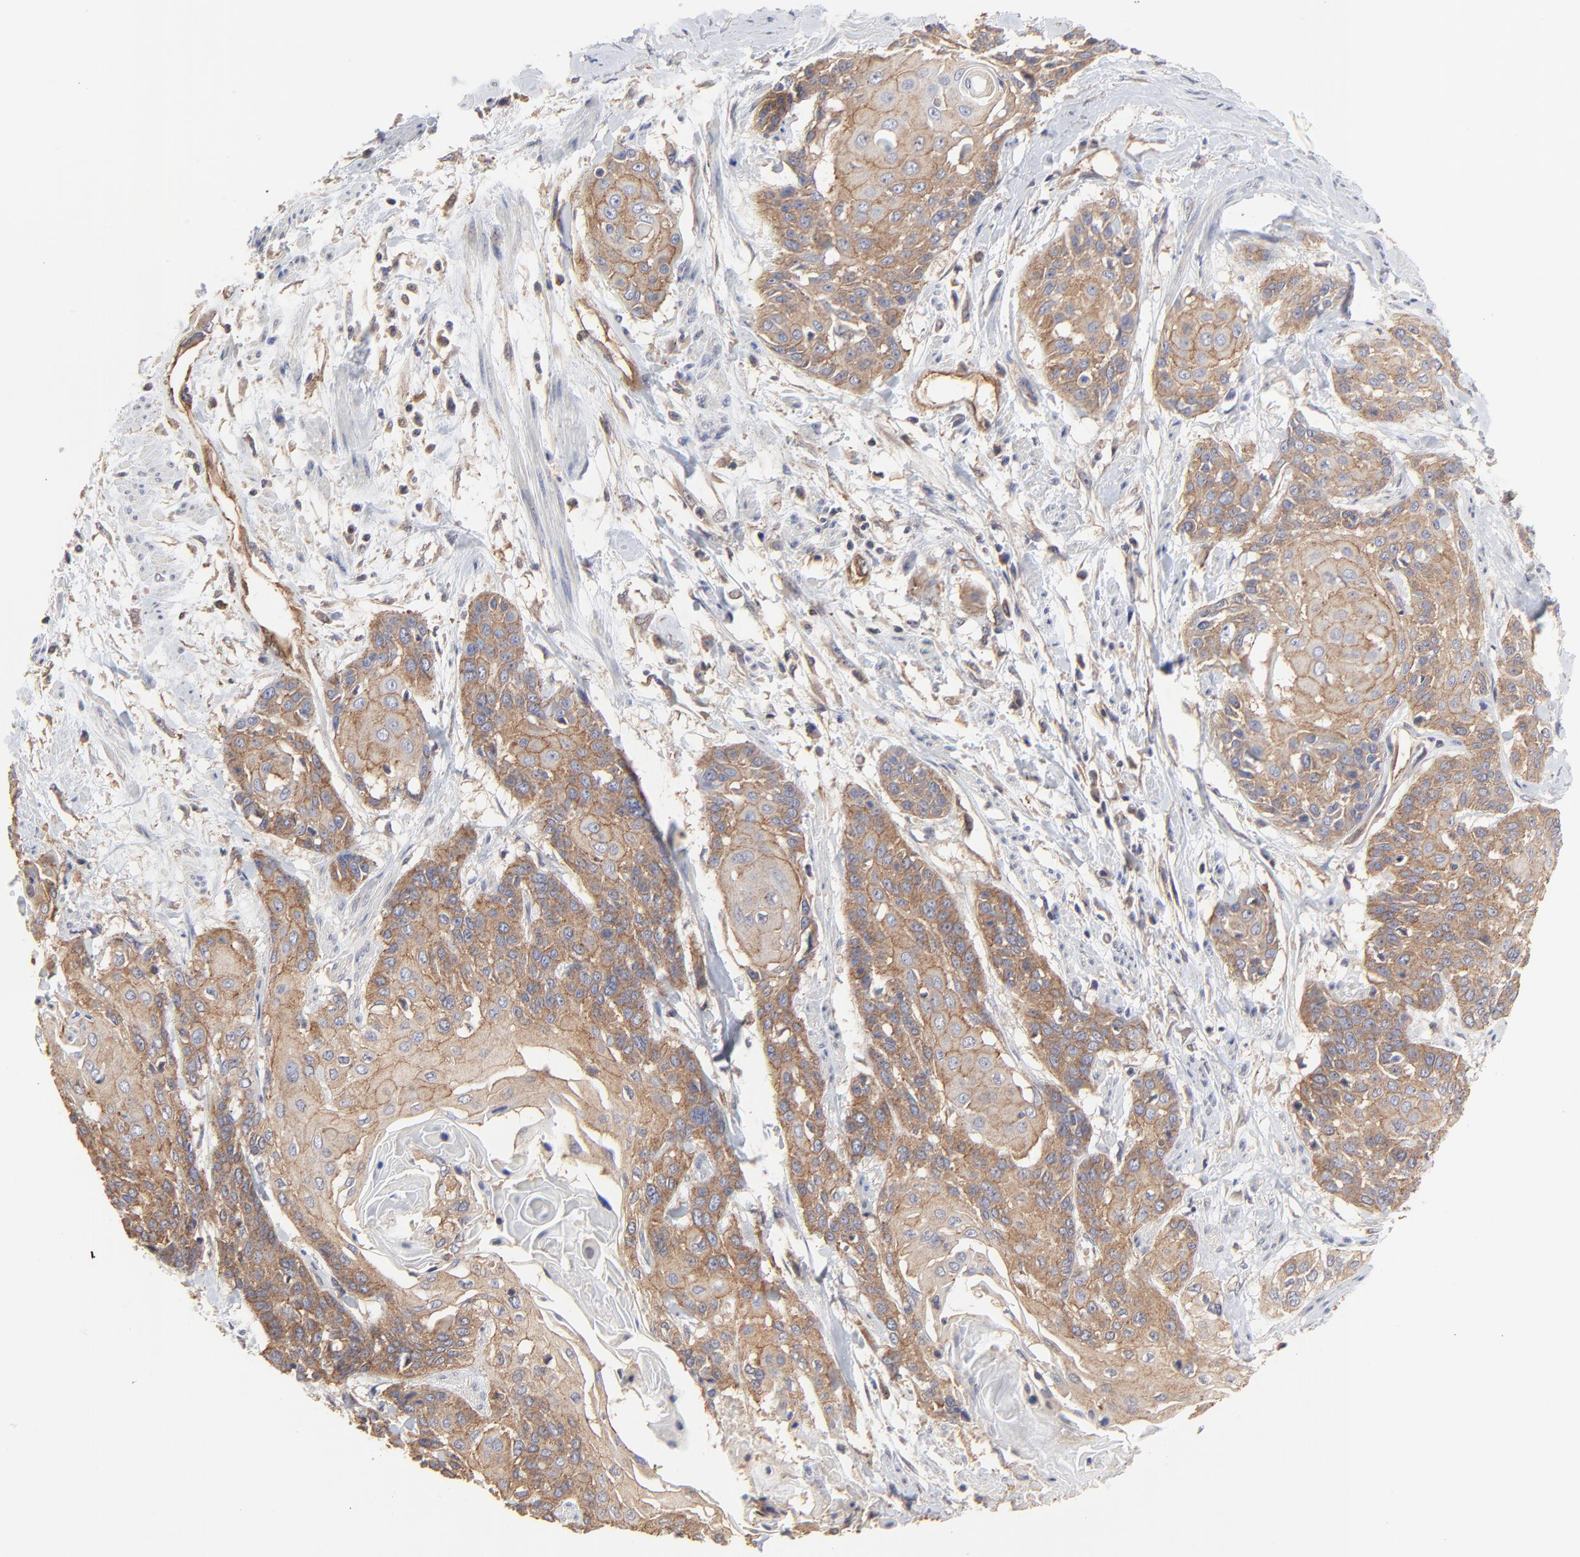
{"staining": {"intensity": "moderate", "quantity": ">75%", "location": "cytoplasmic/membranous"}, "tissue": "cervical cancer", "cell_type": "Tumor cells", "image_type": "cancer", "snomed": [{"axis": "morphology", "description": "Squamous cell carcinoma, NOS"}, {"axis": "topography", "description": "Cervix"}], "caption": "An immunohistochemistry (IHC) histopathology image of tumor tissue is shown. Protein staining in brown highlights moderate cytoplasmic/membranous positivity in squamous cell carcinoma (cervical) within tumor cells.", "gene": "ARMT1", "patient": {"sex": "female", "age": 57}}